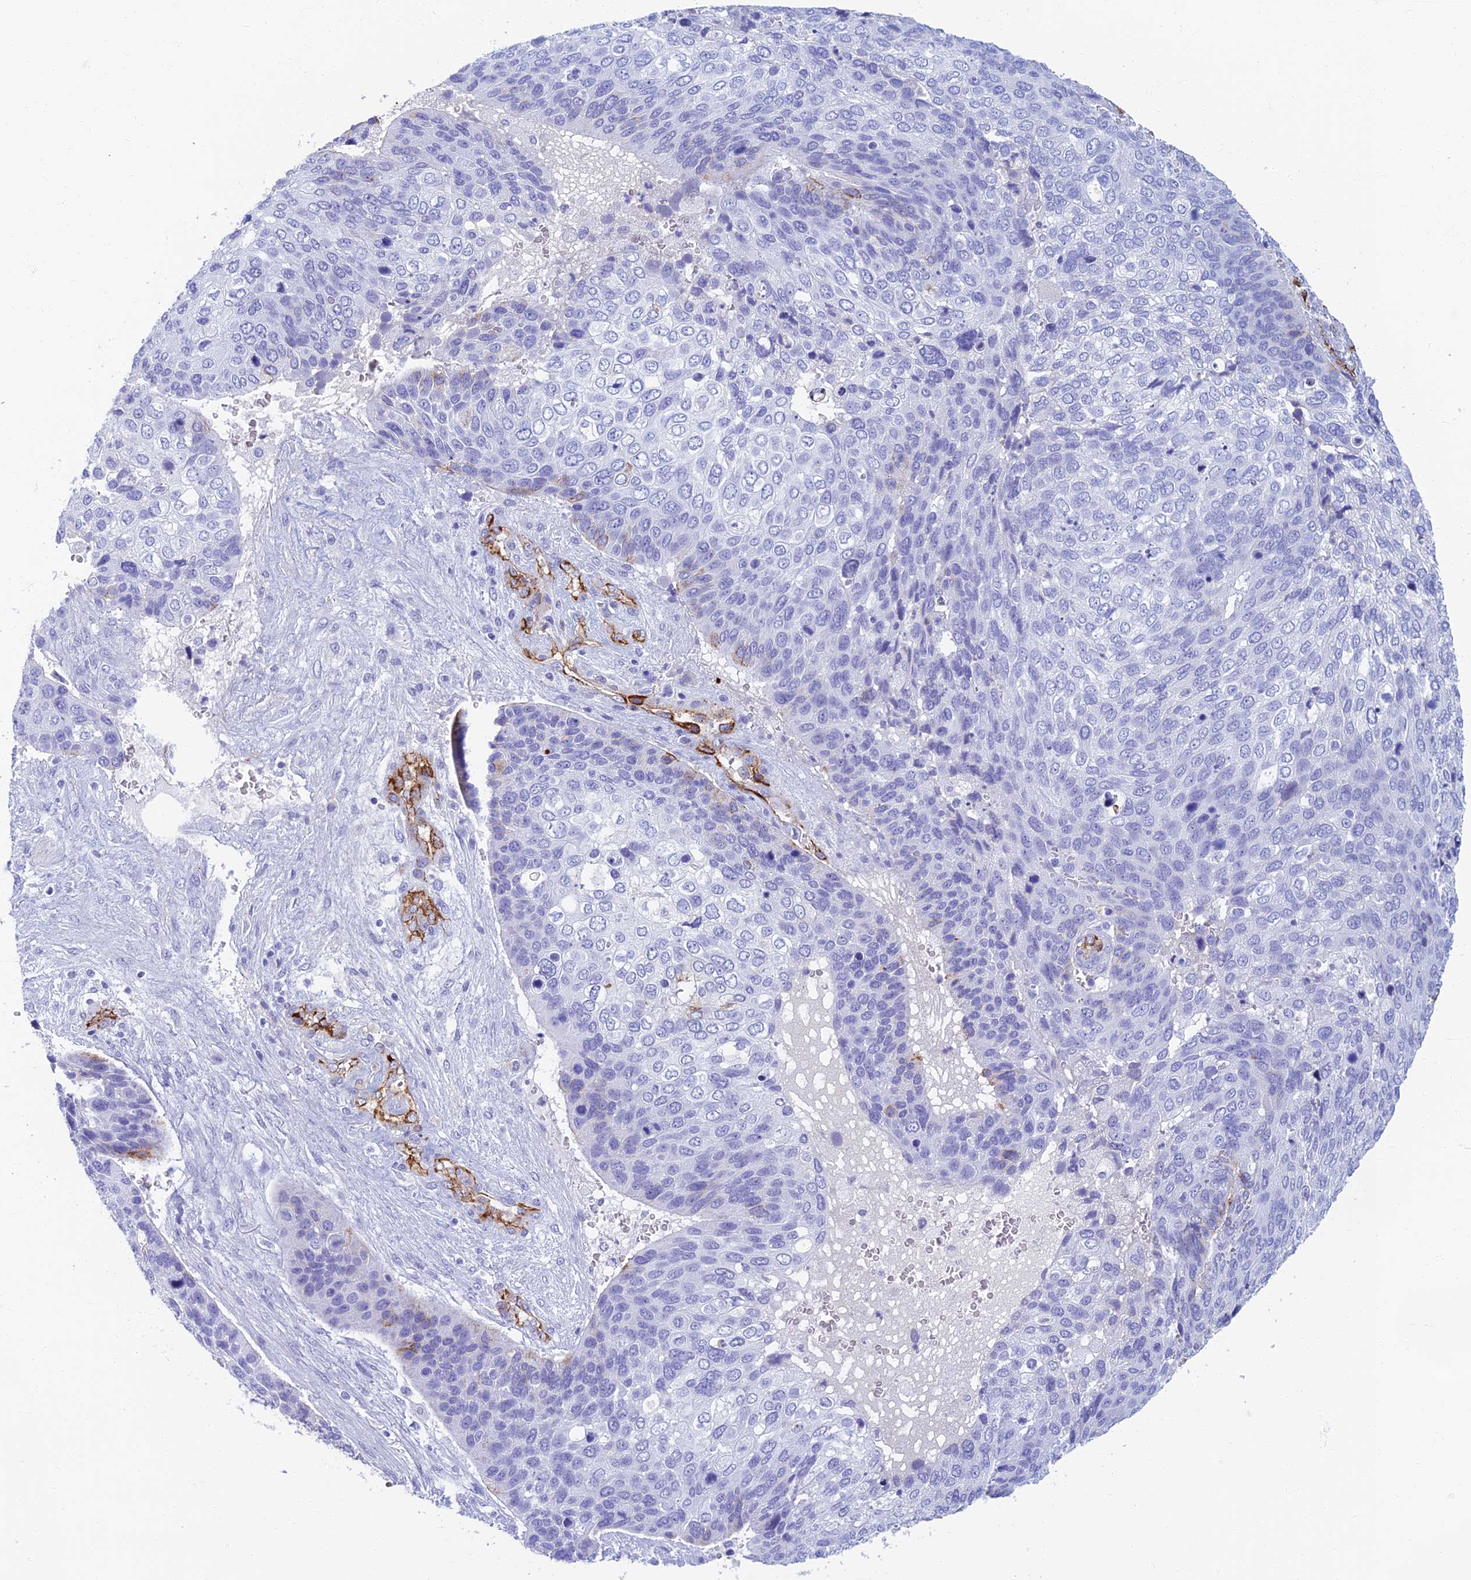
{"staining": {"intensity": "negative", "quantity": "none", "location": "none"}, "tissue": "skin cancer", "cell_type": "Tumor cells", "image_type": "cancer", "snomed": [{"axis": "morphology", "description": "Basal cell carcinoma"}, {"axis": "topography", "description": "Skin"}], "caption": "Skin cancer (basal cell carcinoma) stained for a protein using immunohistochemistry exhibits no positivity tumor cells.", "gene": "ETFRF1", "patient": {"sex": "female", "age": 74}}